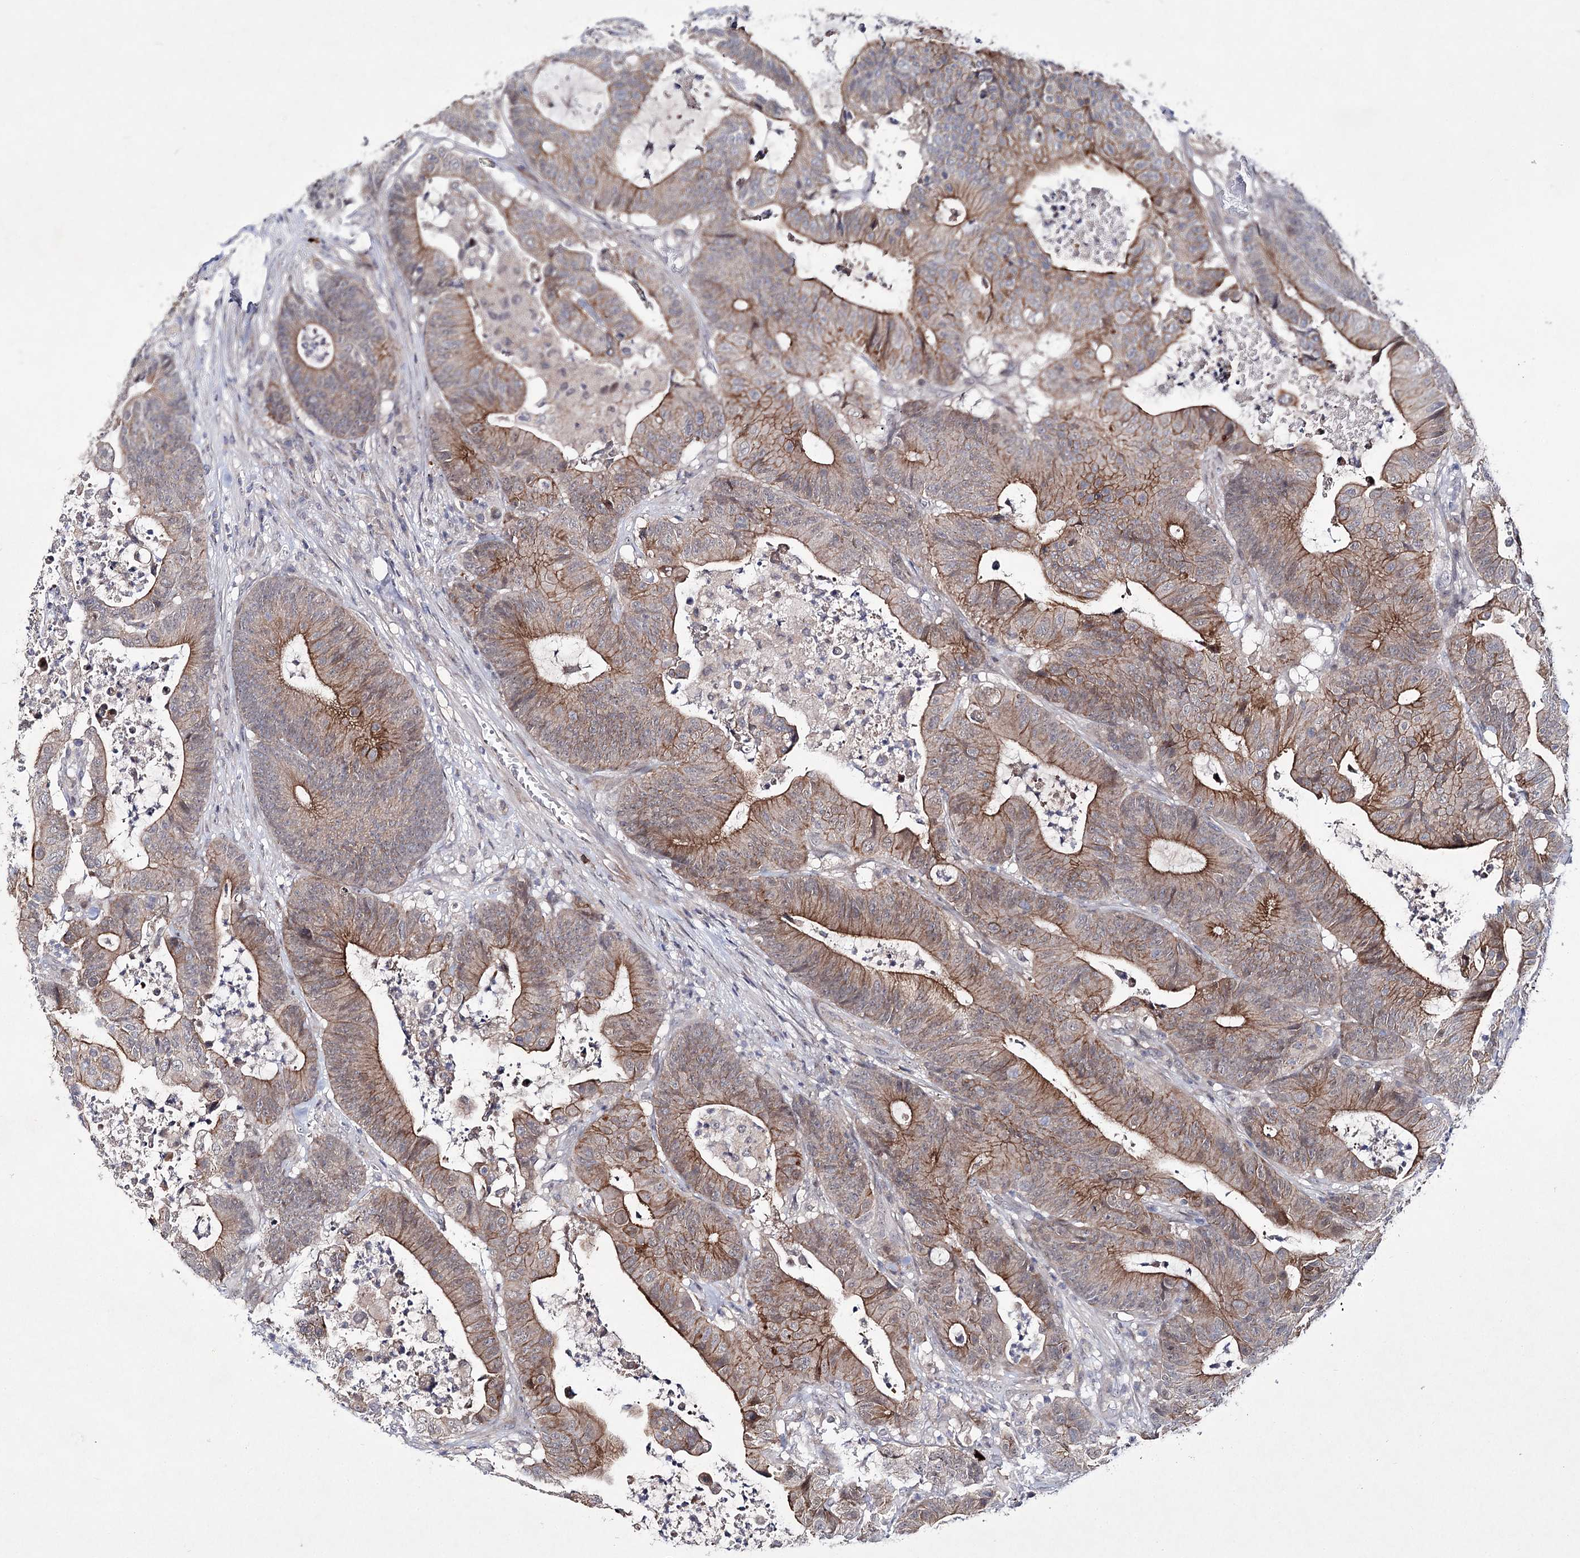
{"staining": {"intensity": "moderate", "quantity": ">75%", "location": "cytoplasmic/membranous"}, "tissue": "colorectal cancer", "cell_type": "Tumor cells", "image_type": "cancer", "snomed": [{"axis": "morphology", "description": "Adenocarcinoma, NOS"}, {"axis": "topography", "description": "Colon"}], "caption": "The histopathology image displays staining of adenocarcinoma (colorectal), revealing moderate cytoplasmic/membranous protein staining (brown color) within tumor cells. (IHC, brightfield microscopy, high magnification).", "gene": "ARHGAP32", "patient": {"sex": "female", "age": 84}}